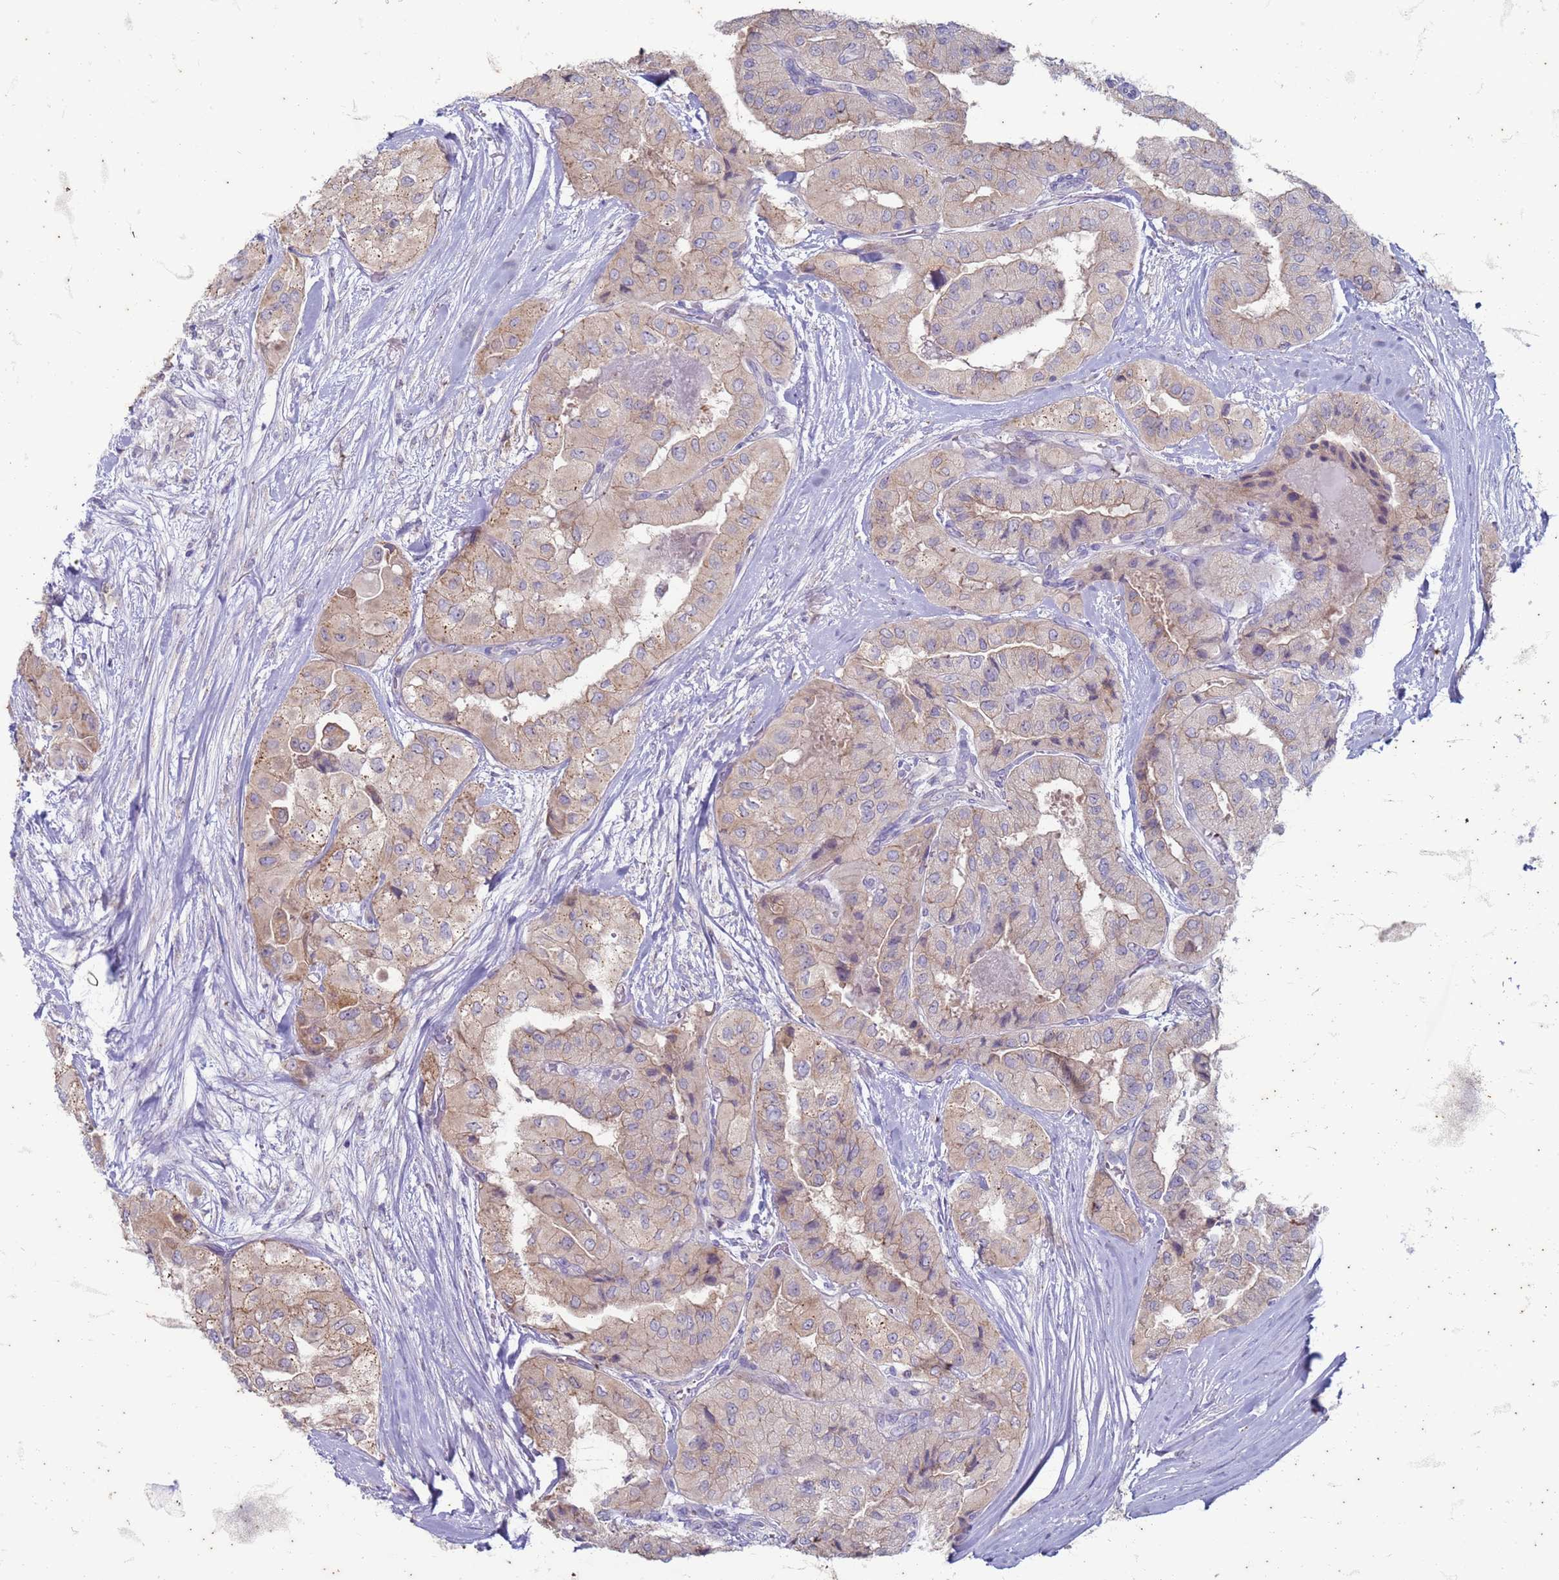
{"staining": {"intensity": "moderate", "quantity": "<25%", "location": "cytoplasmic/membranous"}, "tissue": "thyroid cancer", "cell_type": "Tumor cells", "image_type": "cancer", "snomed": [{"axis": "morphology", "description": "Papillary adenocarcinoma, NOS"}, {"axis": "topography", "description": "Thyroid gland"}], "caption": "This is a micrograph of IHC staining of thyroid cancer (papillary adenocarcinoma), which shows moderate positivity in the cytoplasmic/membranous of tumor cells.", "gene": "SUCO", "patient": {"sex": "female", "age": 59}}